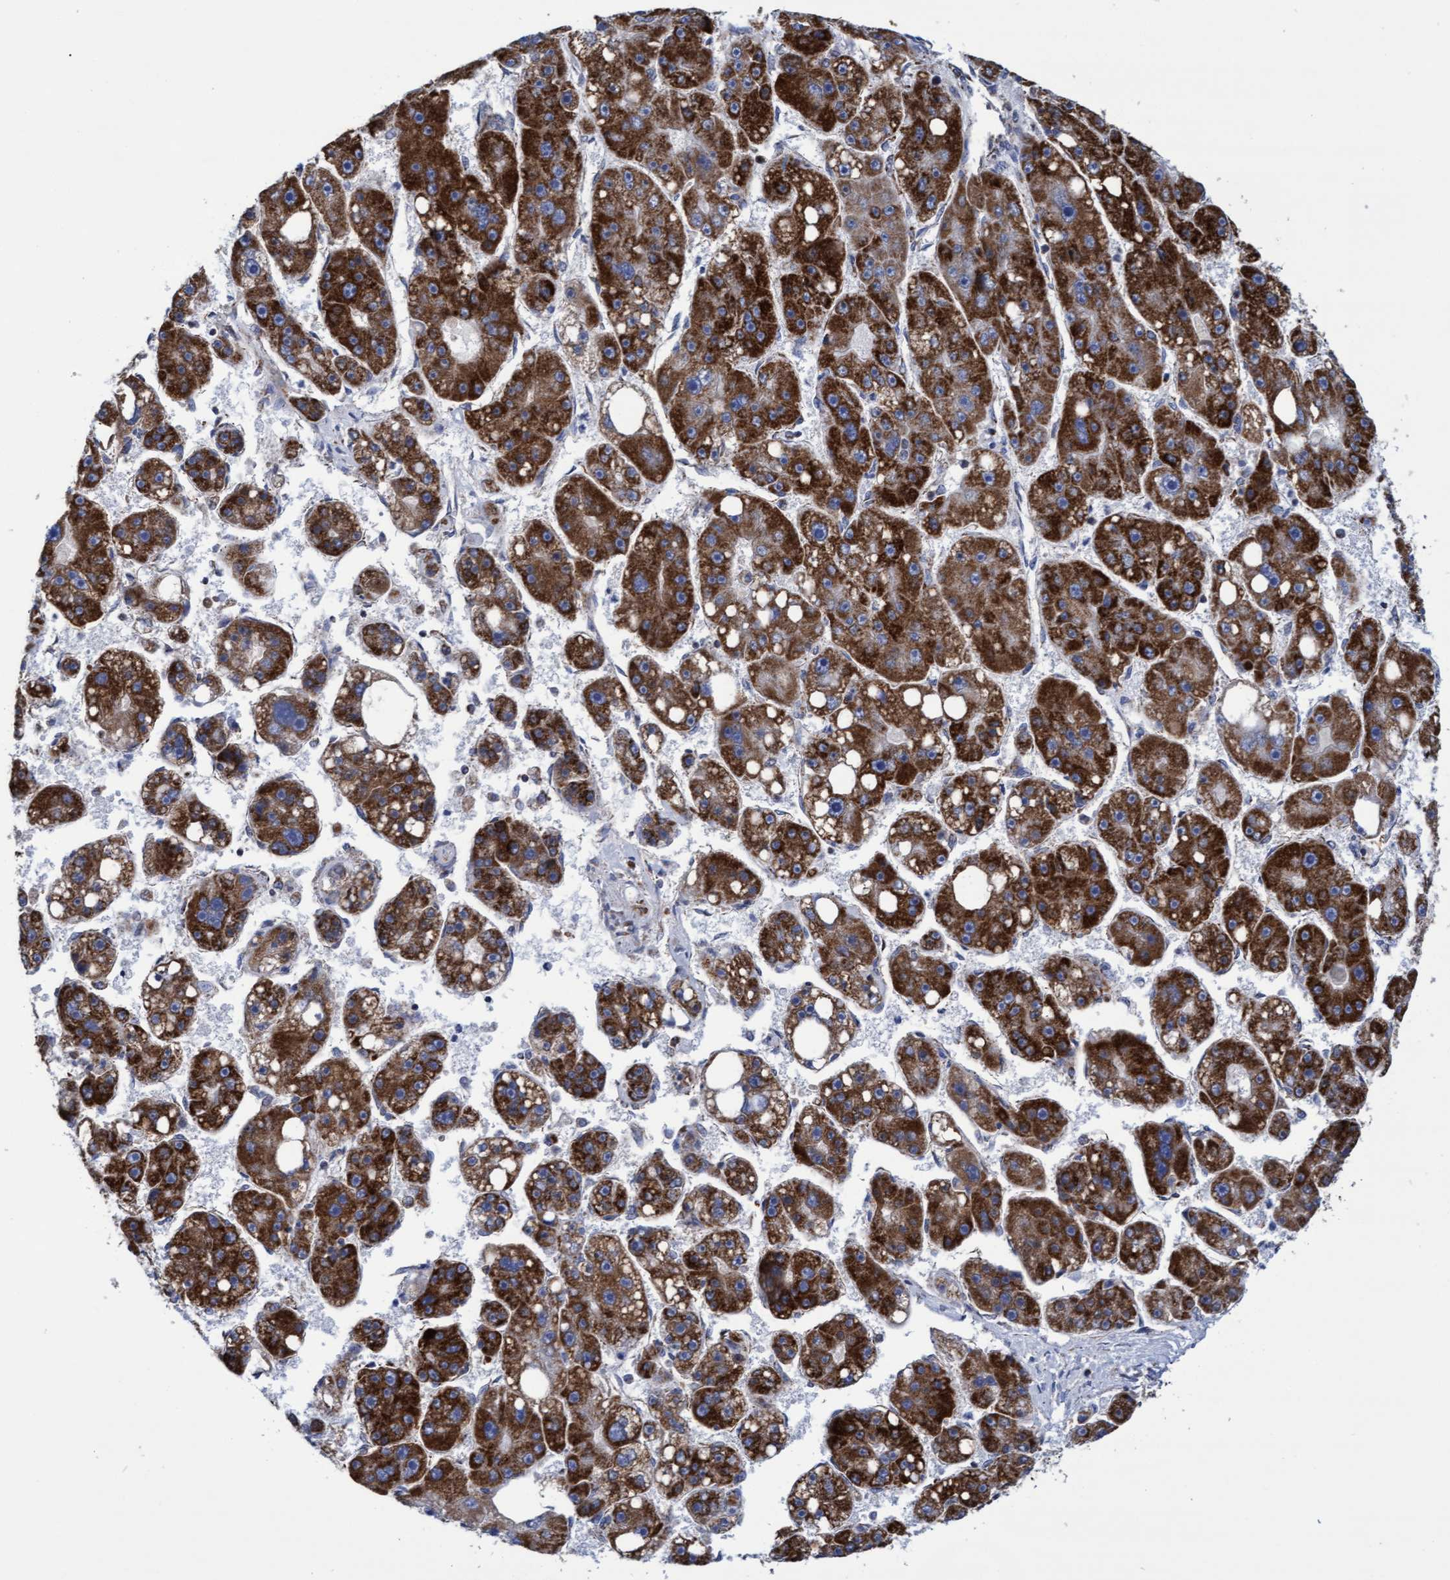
{"staining": {"intensity": "strong", "quantity": ">75%", "location": "cytoplasmic/membranous"}, "tissue": "liver cancer", "cell_type": "Tumor cells", "image_type": "cancer", "snomed": [{"axis": "morphology", "description": "Carcinoma, Hepatocellular, NOS"}, {"axis": "topography", "description": "Liver"}], "caption": "The histopathology image reveals staining of liver hepatocellular carcinoma, revealing strong cytoplasmic/membranous protein expression (brown color) within tumor cells.", "gene": "MRPL38", "patient": {"sex": "female", "age": 61}}